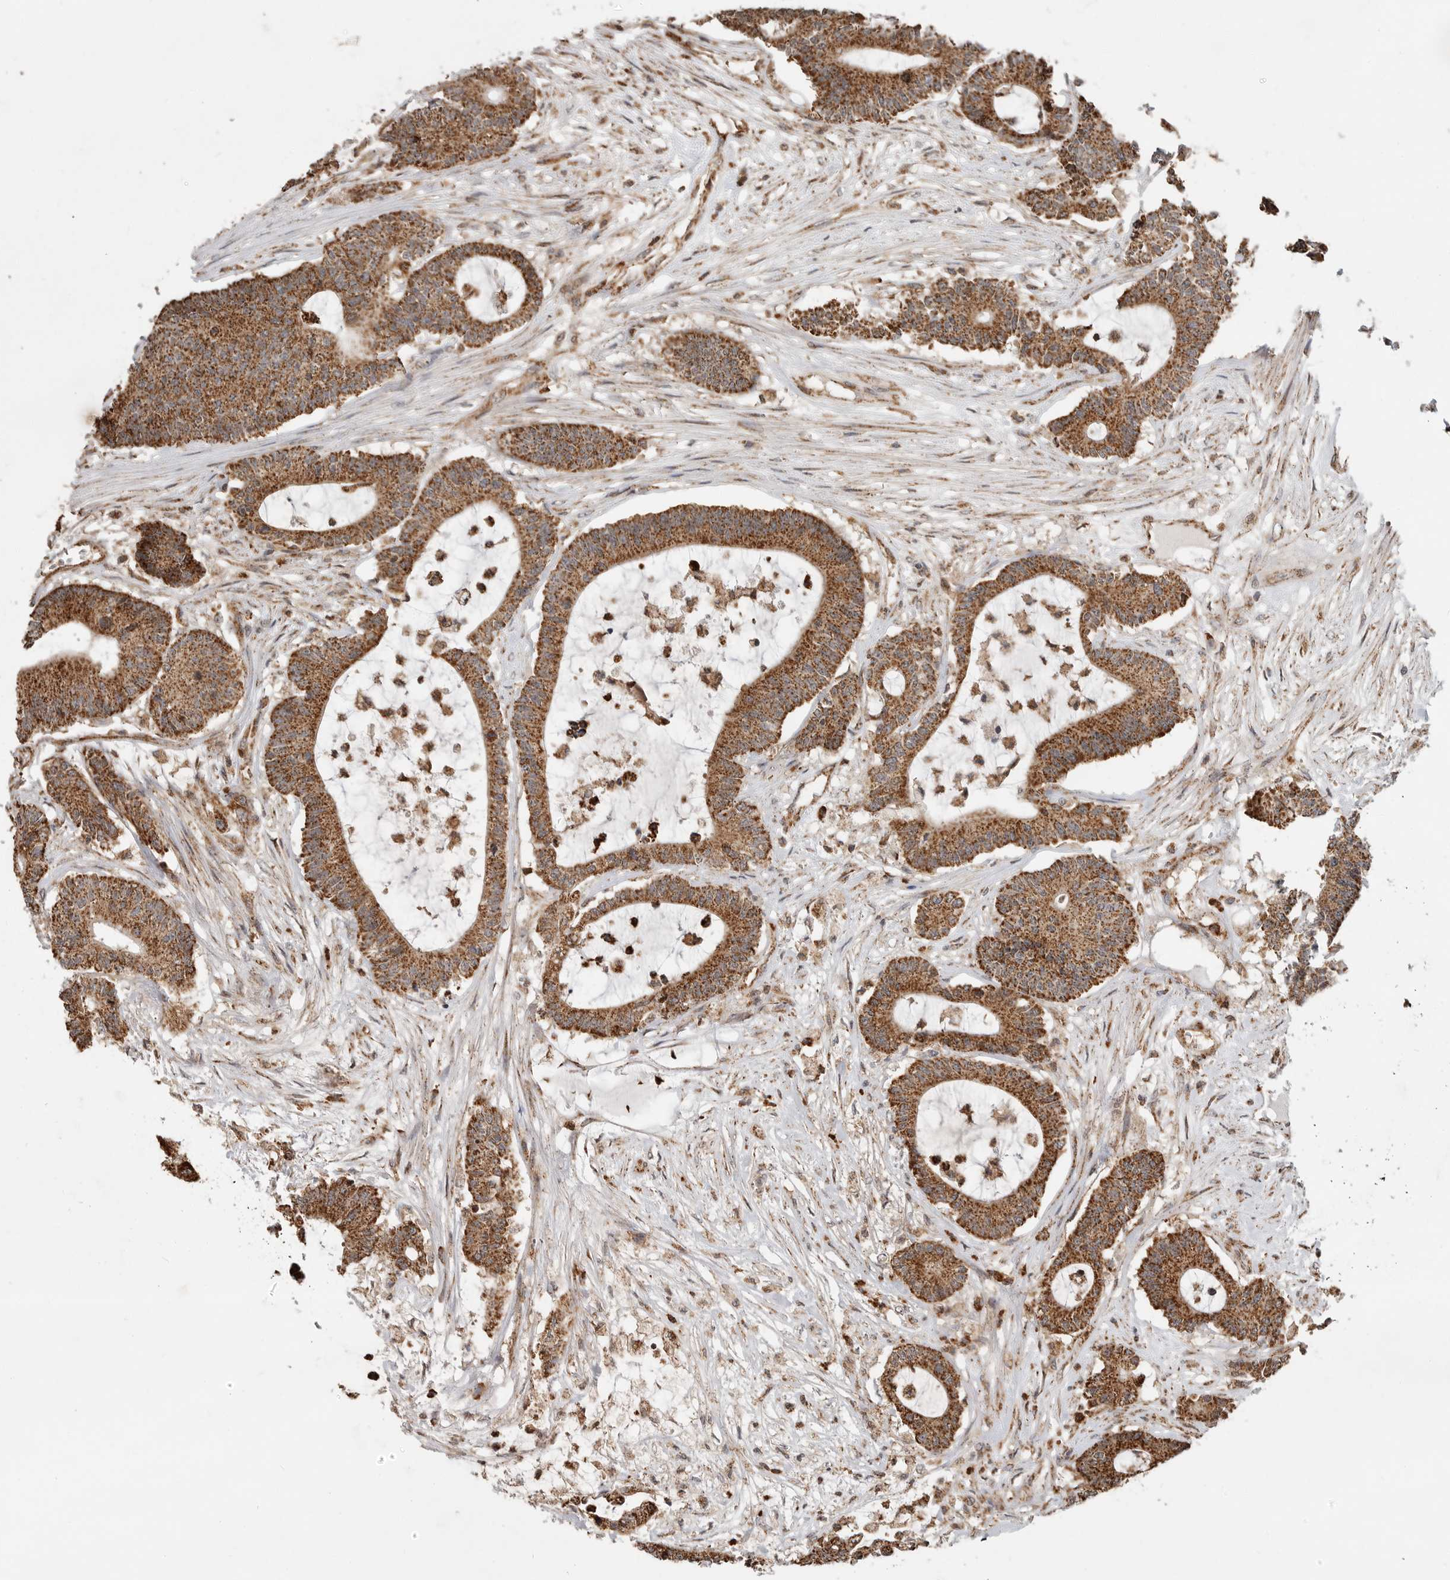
{"staining": {"intensity": "strong", "quantity": ">75%", "location": "cytoplasmic/membranous"}, "tissue": "colorectal cancer", "cell_type": "Tumor cells", "image_type": "cancer", "snomed": [{"axis": "morphology", "description": "Adenocarcinoma, NOS"}, {"axis": "topography", "description": "Colon"}], "caption": "This image demonstrates immunohistochemistry (IHC) staining of colorectal cancer (adenocarcinoma), with high strong cytoplasmic/membranous positivity in about >75% of tumor cells.", "gene": "GCNT2", "patient": {"sex": "female", "age": 84}}